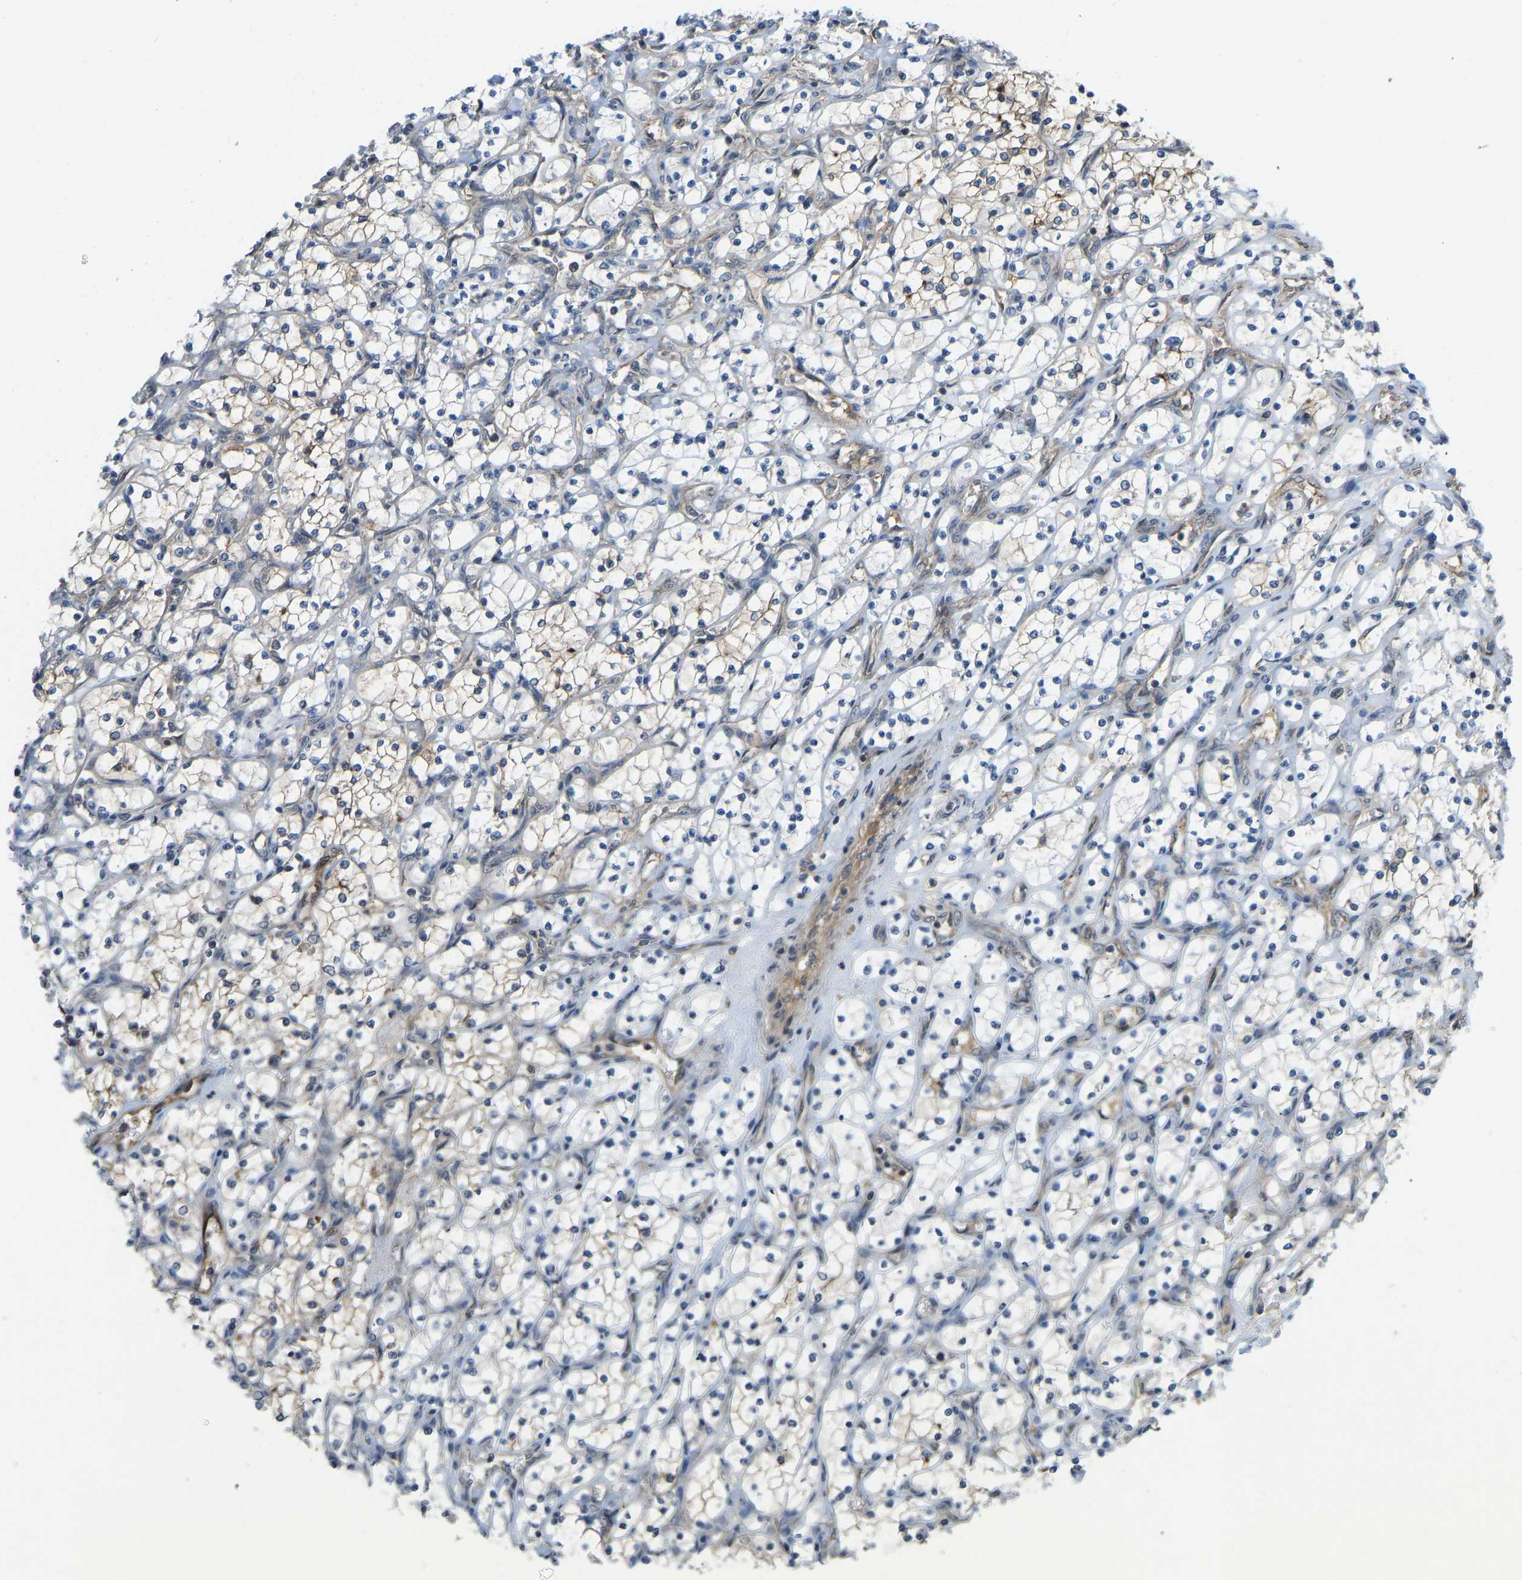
{"staining": {"intensity": "weak", "quantity": "25%-75%", "location": "cytoplasmic/membranous"}, "tissue": "renal cancer", "cell_type": "Tumor cells", "image_type": "cancer", "snomed": [{"axis": "morphology", "description": "Adenocarcinoma, NOS"}, {"axis": "topography", "description": "Kidney"}], "caption": "This micrograph demonstrates immunohistochemistry staining of renal cancer (adenocarcinoma), with low weak cytoplasmic/membranous positivity in about 25%-75% of tumor cells.", "gene": "CCT8", "patient": {"sex": "female", "age": 69}}